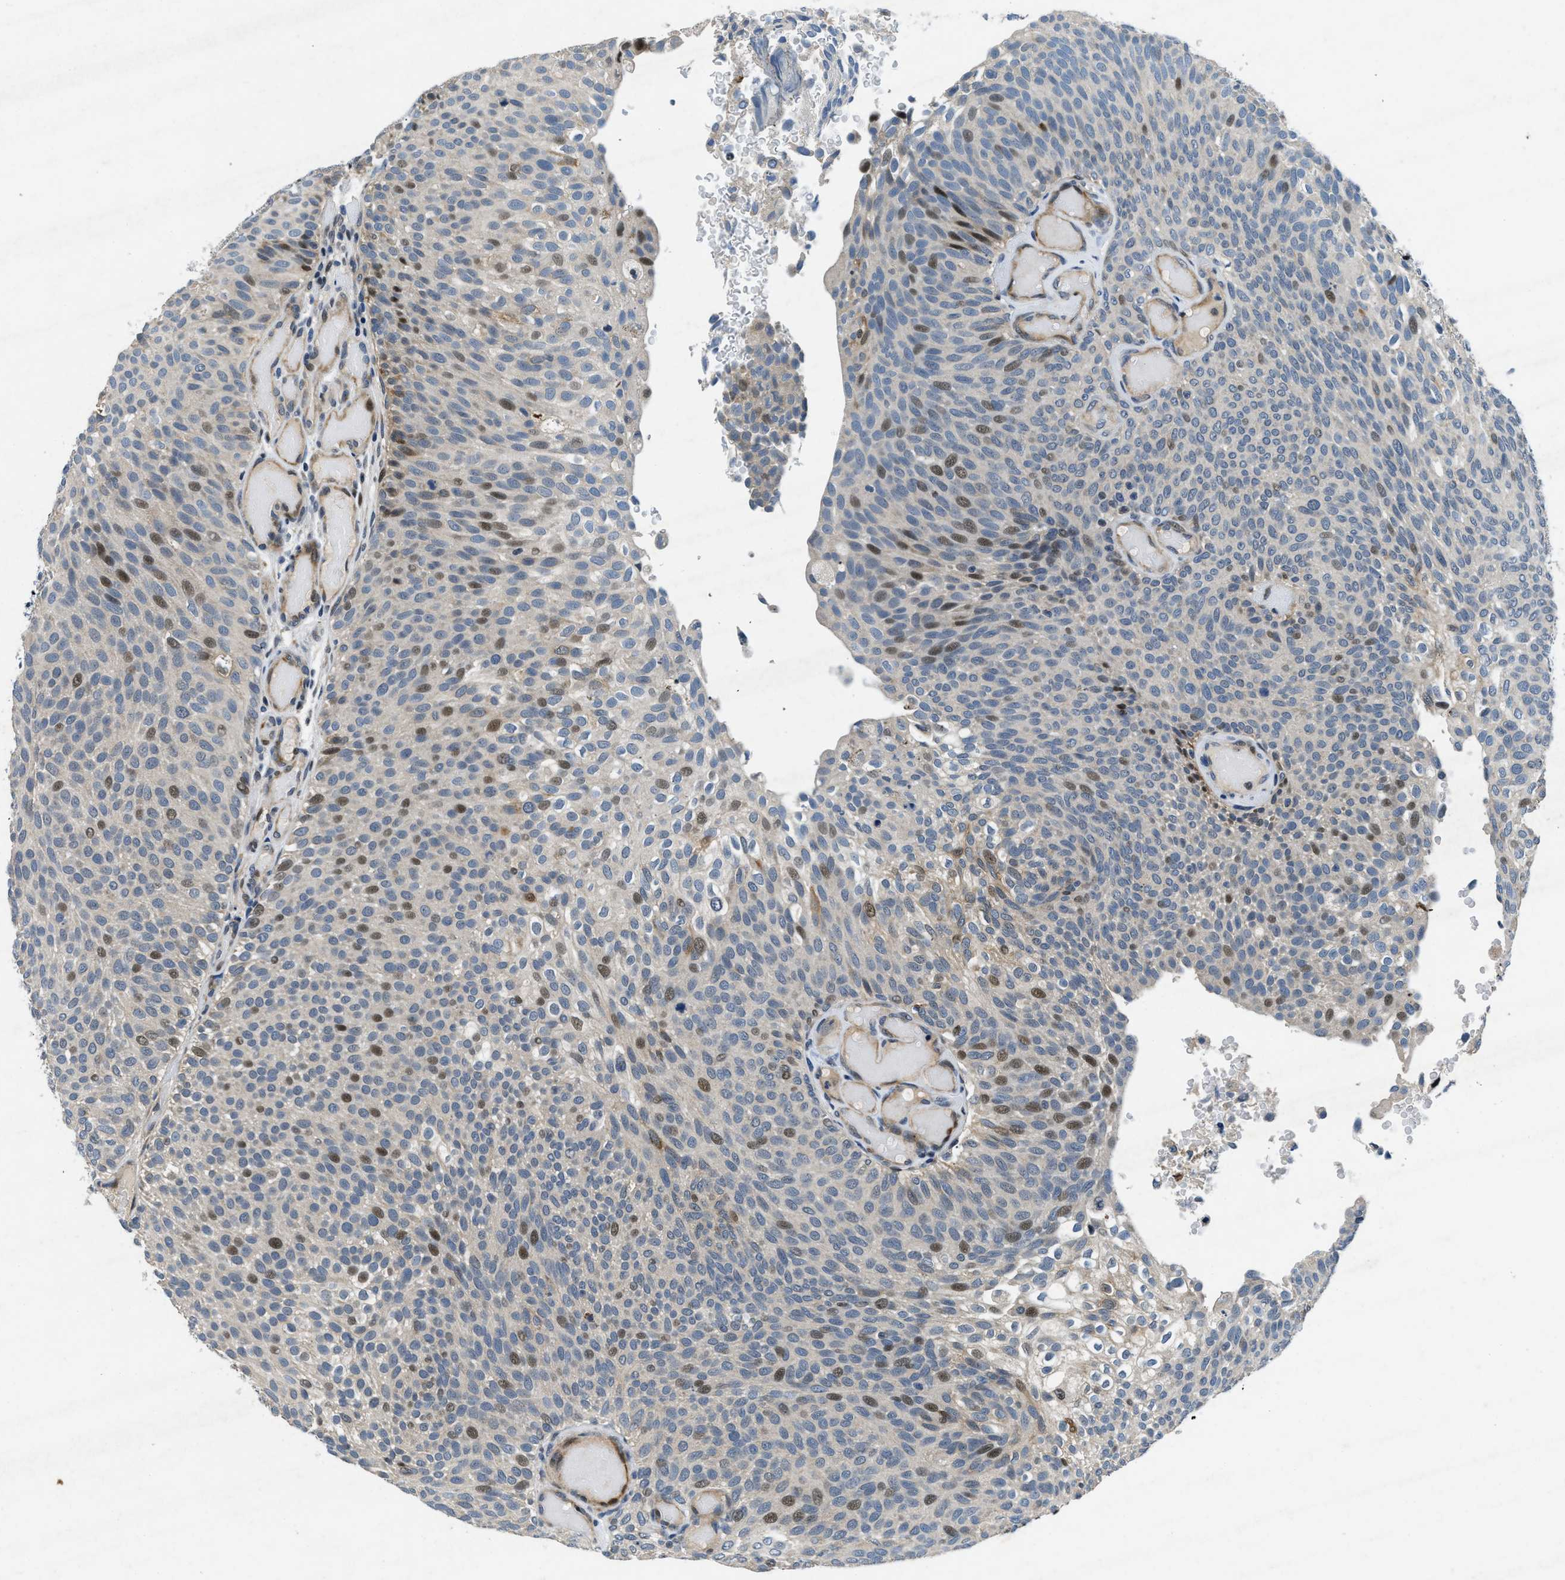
{"staining": {"intensity": "moderate", "quantity": "25%-75%", "location": "nuclear"}, "tissue": "urothelial cancer", "cell_type": "Tumor cells", "image_type": "cancer", "snomed": [{"axis": "morphology", "description": "Urothelial carcinoma, Low grade"}, {"axis": "topography", "description": "Urinary bladder"}], "caption": "Urothelial cancer stained with DAB (3,3'-diaminobenzidine) immunohistochemistry shows medium levels of moderate nuclear expression in about 25%-75% of tumor cells. The staining was performed using DAB to visualize the protein expression in brown, while the nuclei were stained in blue with hematoxylin (Magnification: 20x).", "gene": "PHLDA1", "patient": {"sex": "male", "age": 78}}